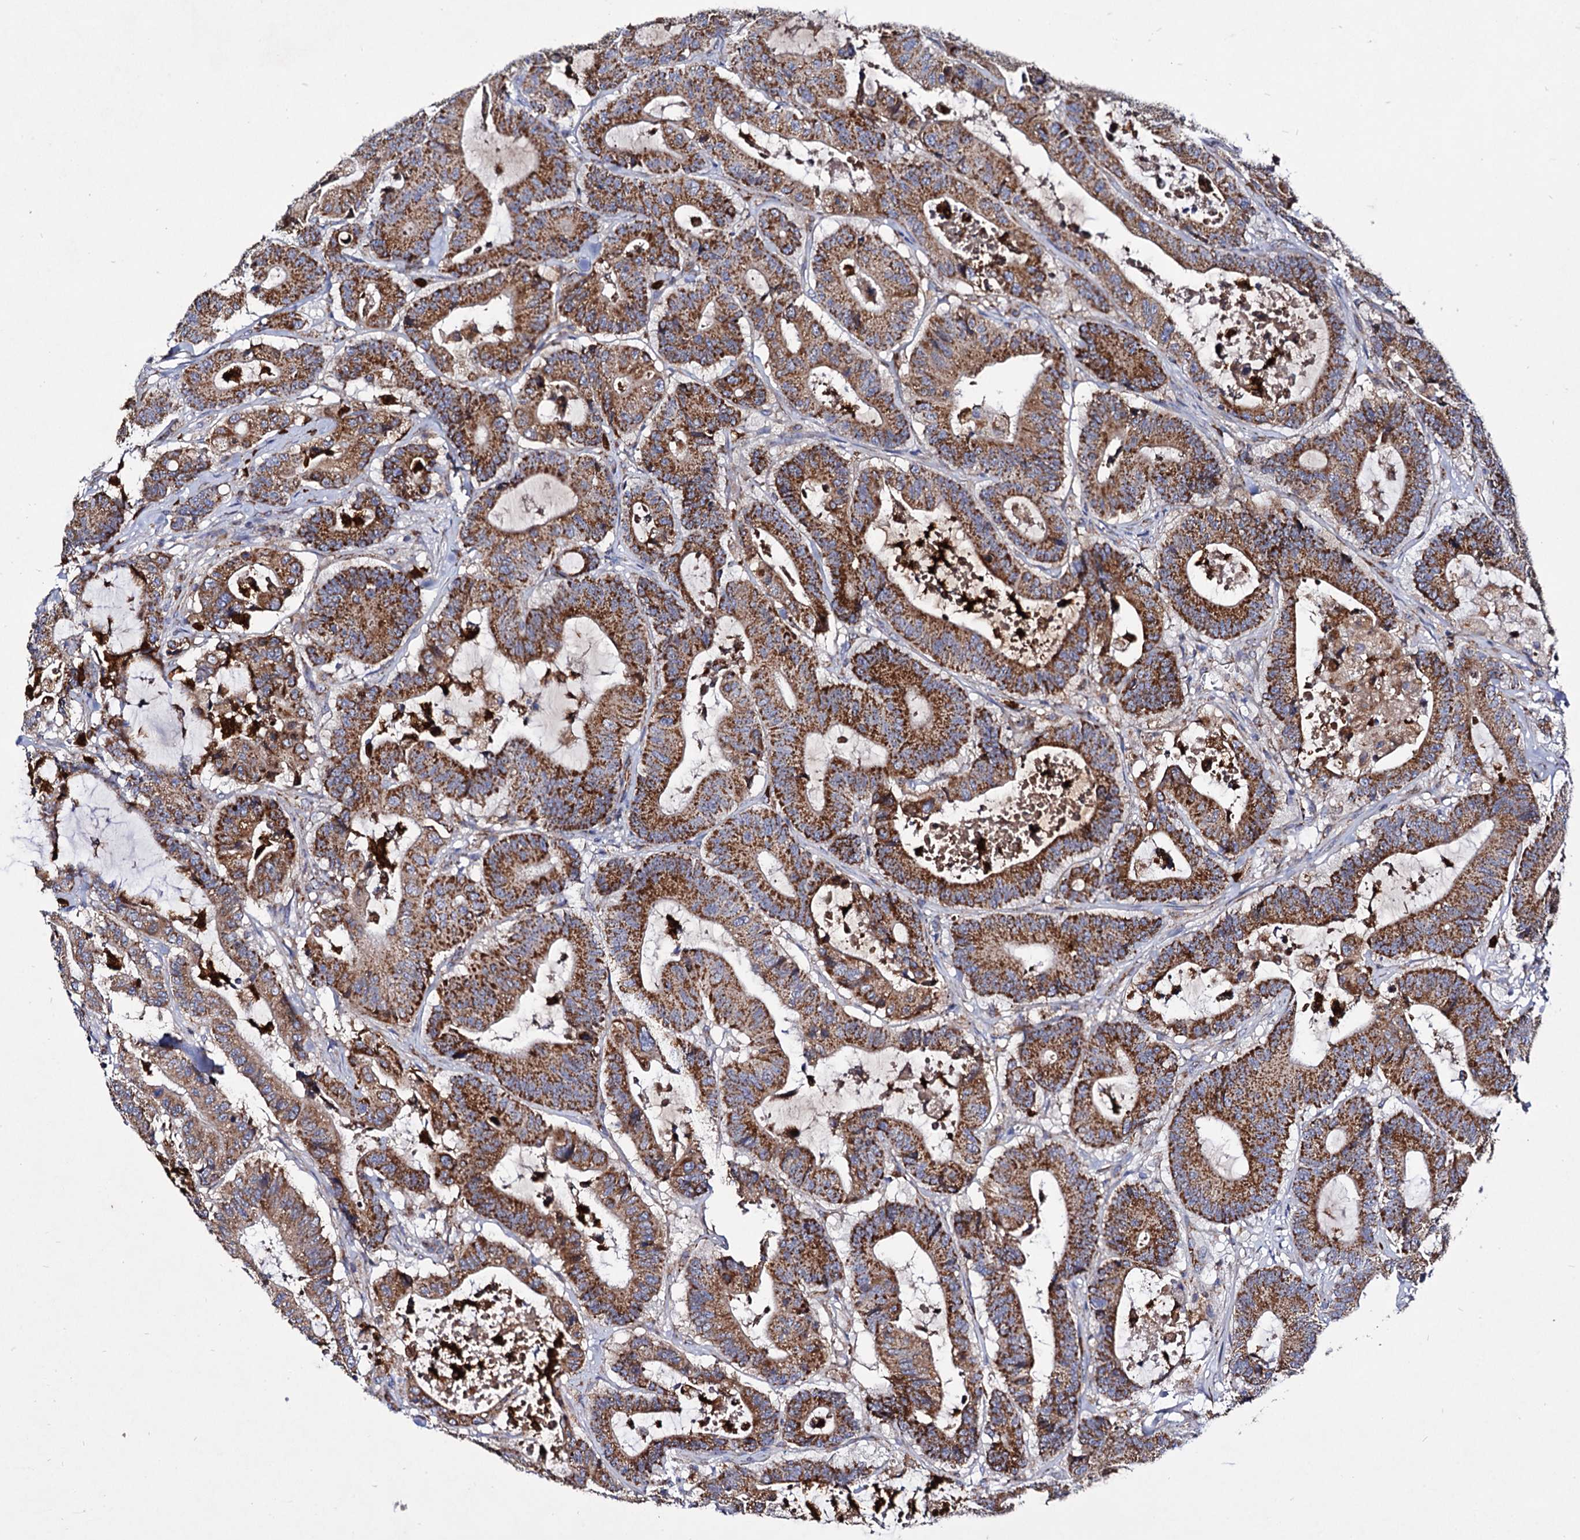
{"staining": {"intensity": "moderate", "quantity": ">75%", "location": "cytoplasmic/membranous"}, "tissue": "colorectal cancer", "cell_type": "Tumor cells", "image_type": "cancer", "snomed": [{"axis": "morphology", "description": "Adenocarcinoma, NOS"}, {"axis": "topography", "description": "Colon"}], "caption": "Tumor cells reveal moderate cytoplasmic/membranous positivity in about >75% of cells in colorectal cancer. Nuclei are stained in blue.", "gene": "ACAD9", "patient": {"sex": "female", "age": 84}}